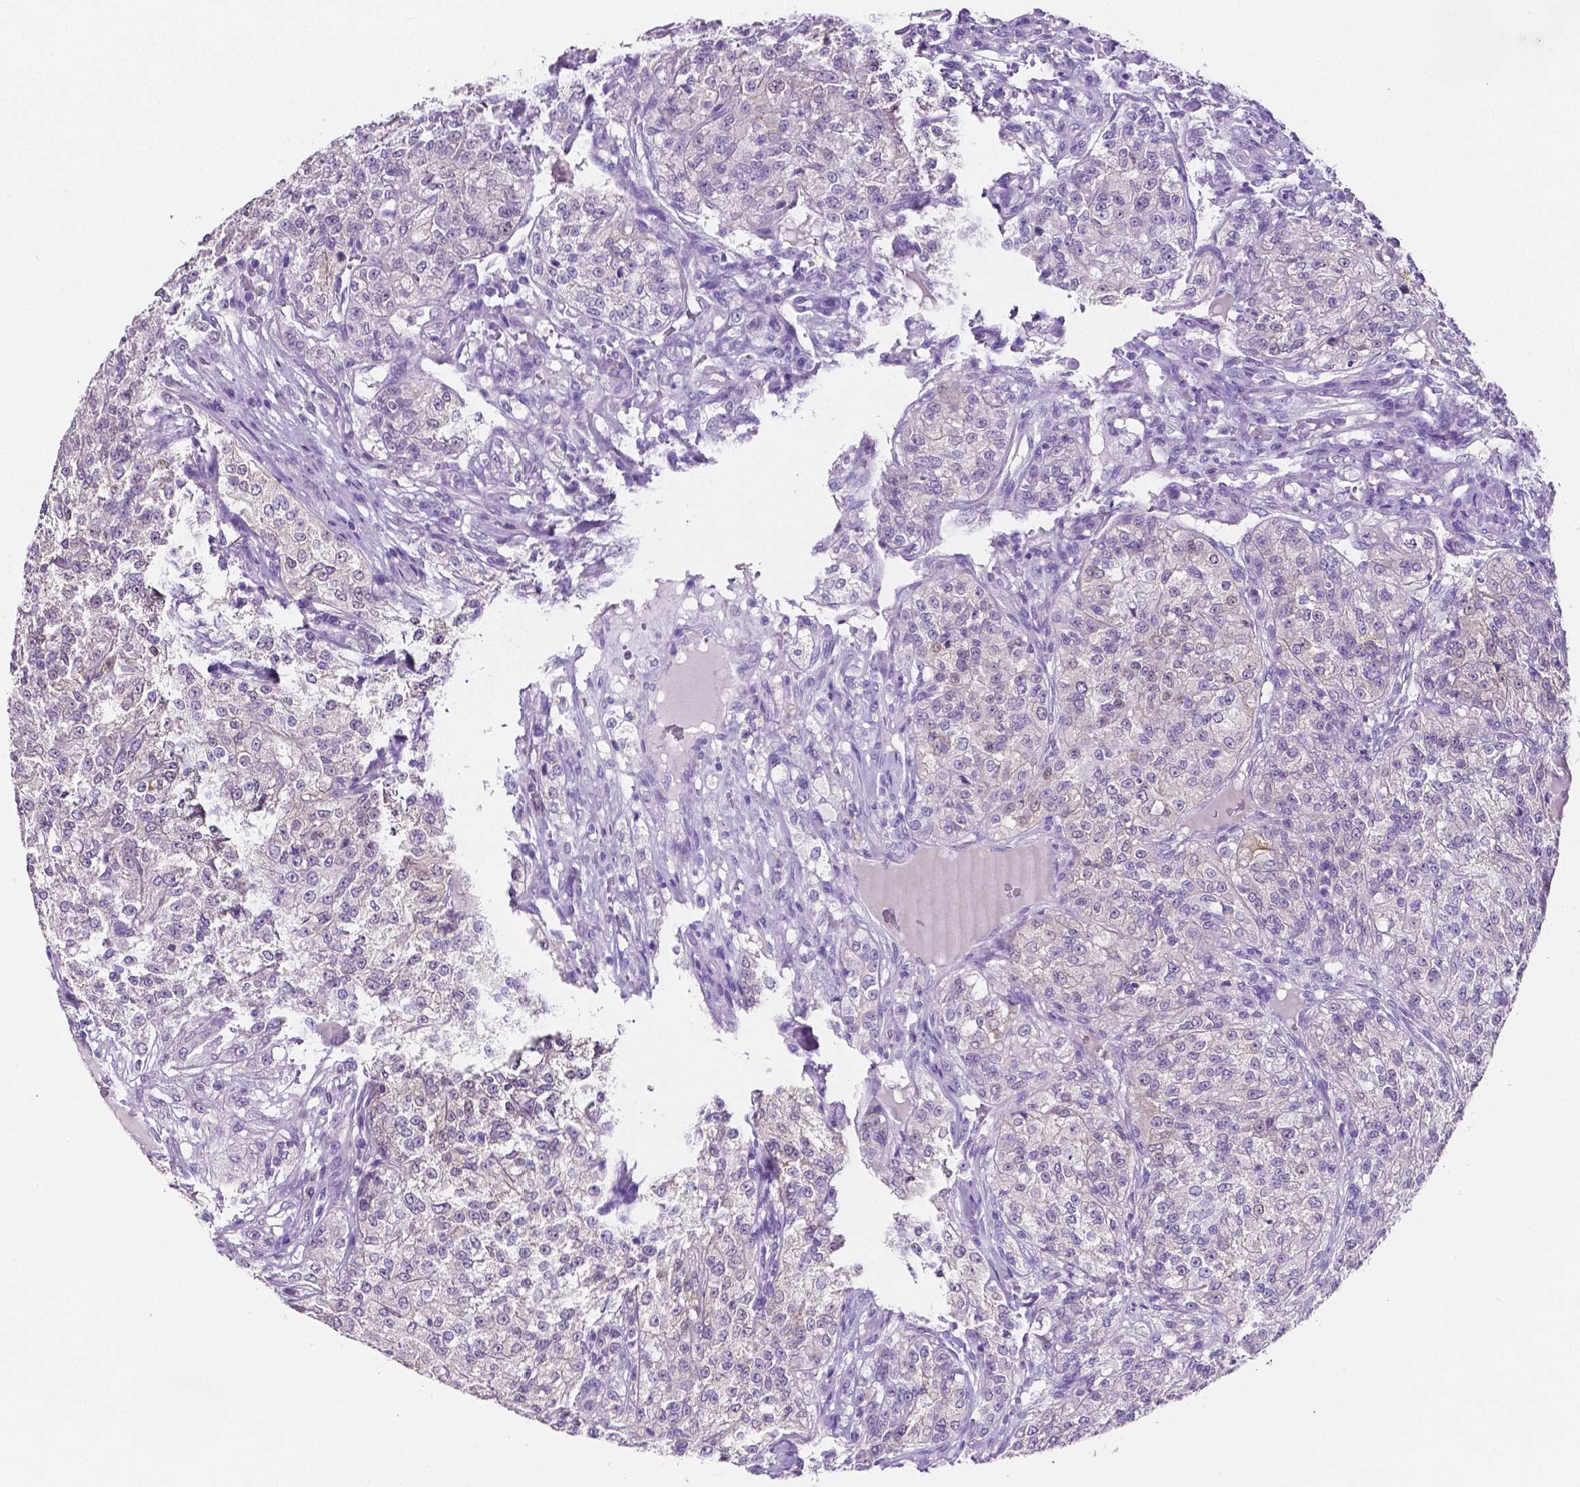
{"staining": {"intensity": "negative", "quantity": "none", "location": "none"}, "tissue": "renal cancer", "cell_type": "Tumor cells", "image_type": "cancer", "snomed": [{"axis": "morphology", "description": "Adenocarcinoma, NOS"}, {"axis": "topography", "description": "Kidney"}], "caption": "IHC of human adenocarcinoma (renal) displays no expression in tumor cells.", "gene": "SLC22A2", "patient": {"sex": "female", "age": 63}}